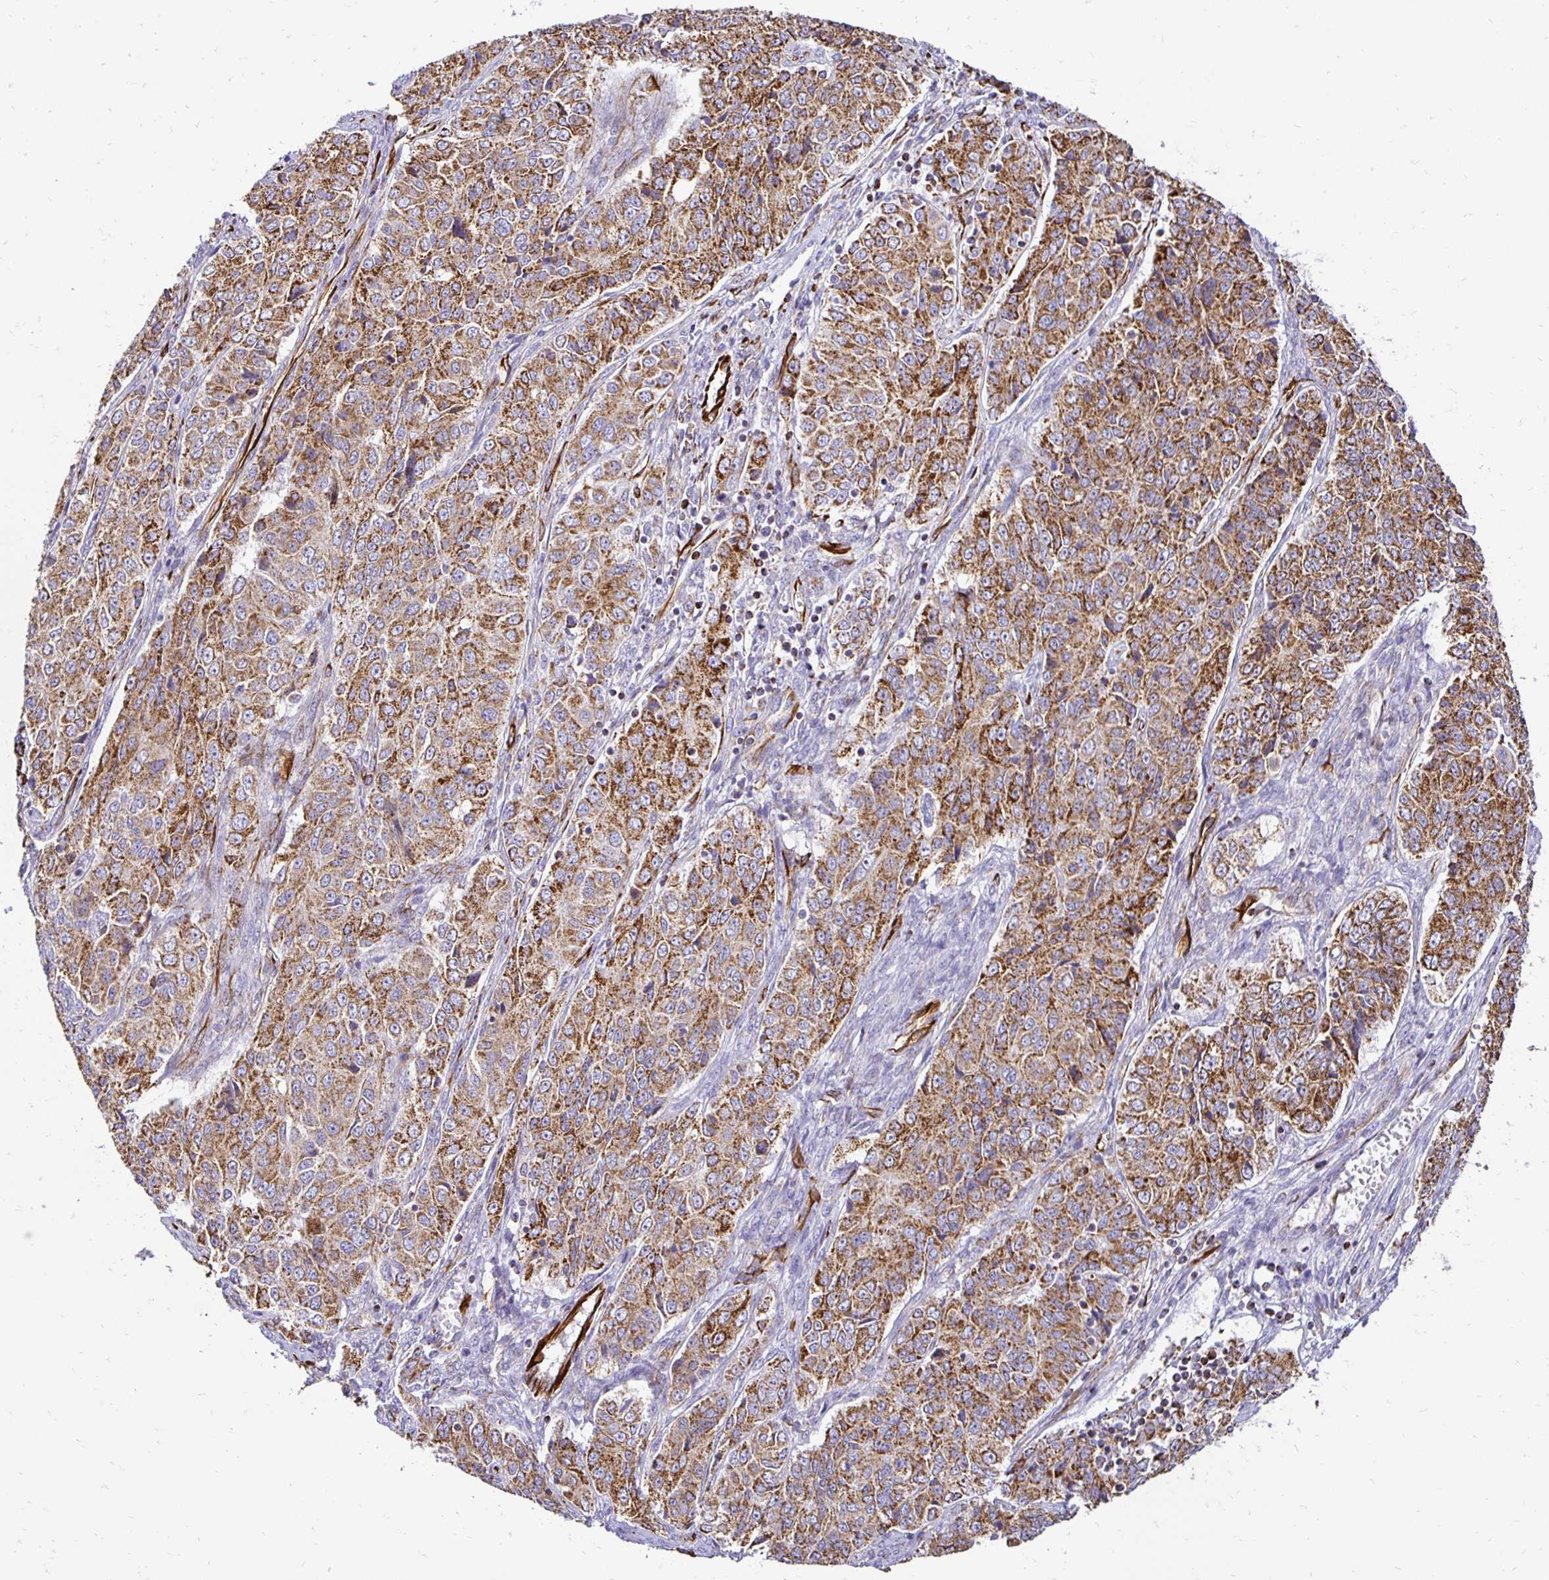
{"staining": {"intensity": "moderate", "quantity": ">75%", "location": "cytoplasmic/membranous"}, "tissue": "ovarian cancer", "cell_type": "Tumor cells", "image_type": "cancer", "snomed": [{"axis": "morphology", "description": "Carcinoma, endometroid"}, {"axis": "topography", "description": "Ovary"}], "caption": "Immunohistochemical staining of human ovarian endometroid carcinoma demonstrates moderate cytoplasmic/membranous protein expression in approximately >75% of tumor cells. (Stains: DAB (3,3'-diaminobenzidine) in brown, nuclei in blue, Microscopy: brightfield microscopy at high magnification).", "gene": "PLAAT2", "patient": {"sex": "female", "age": 51}}